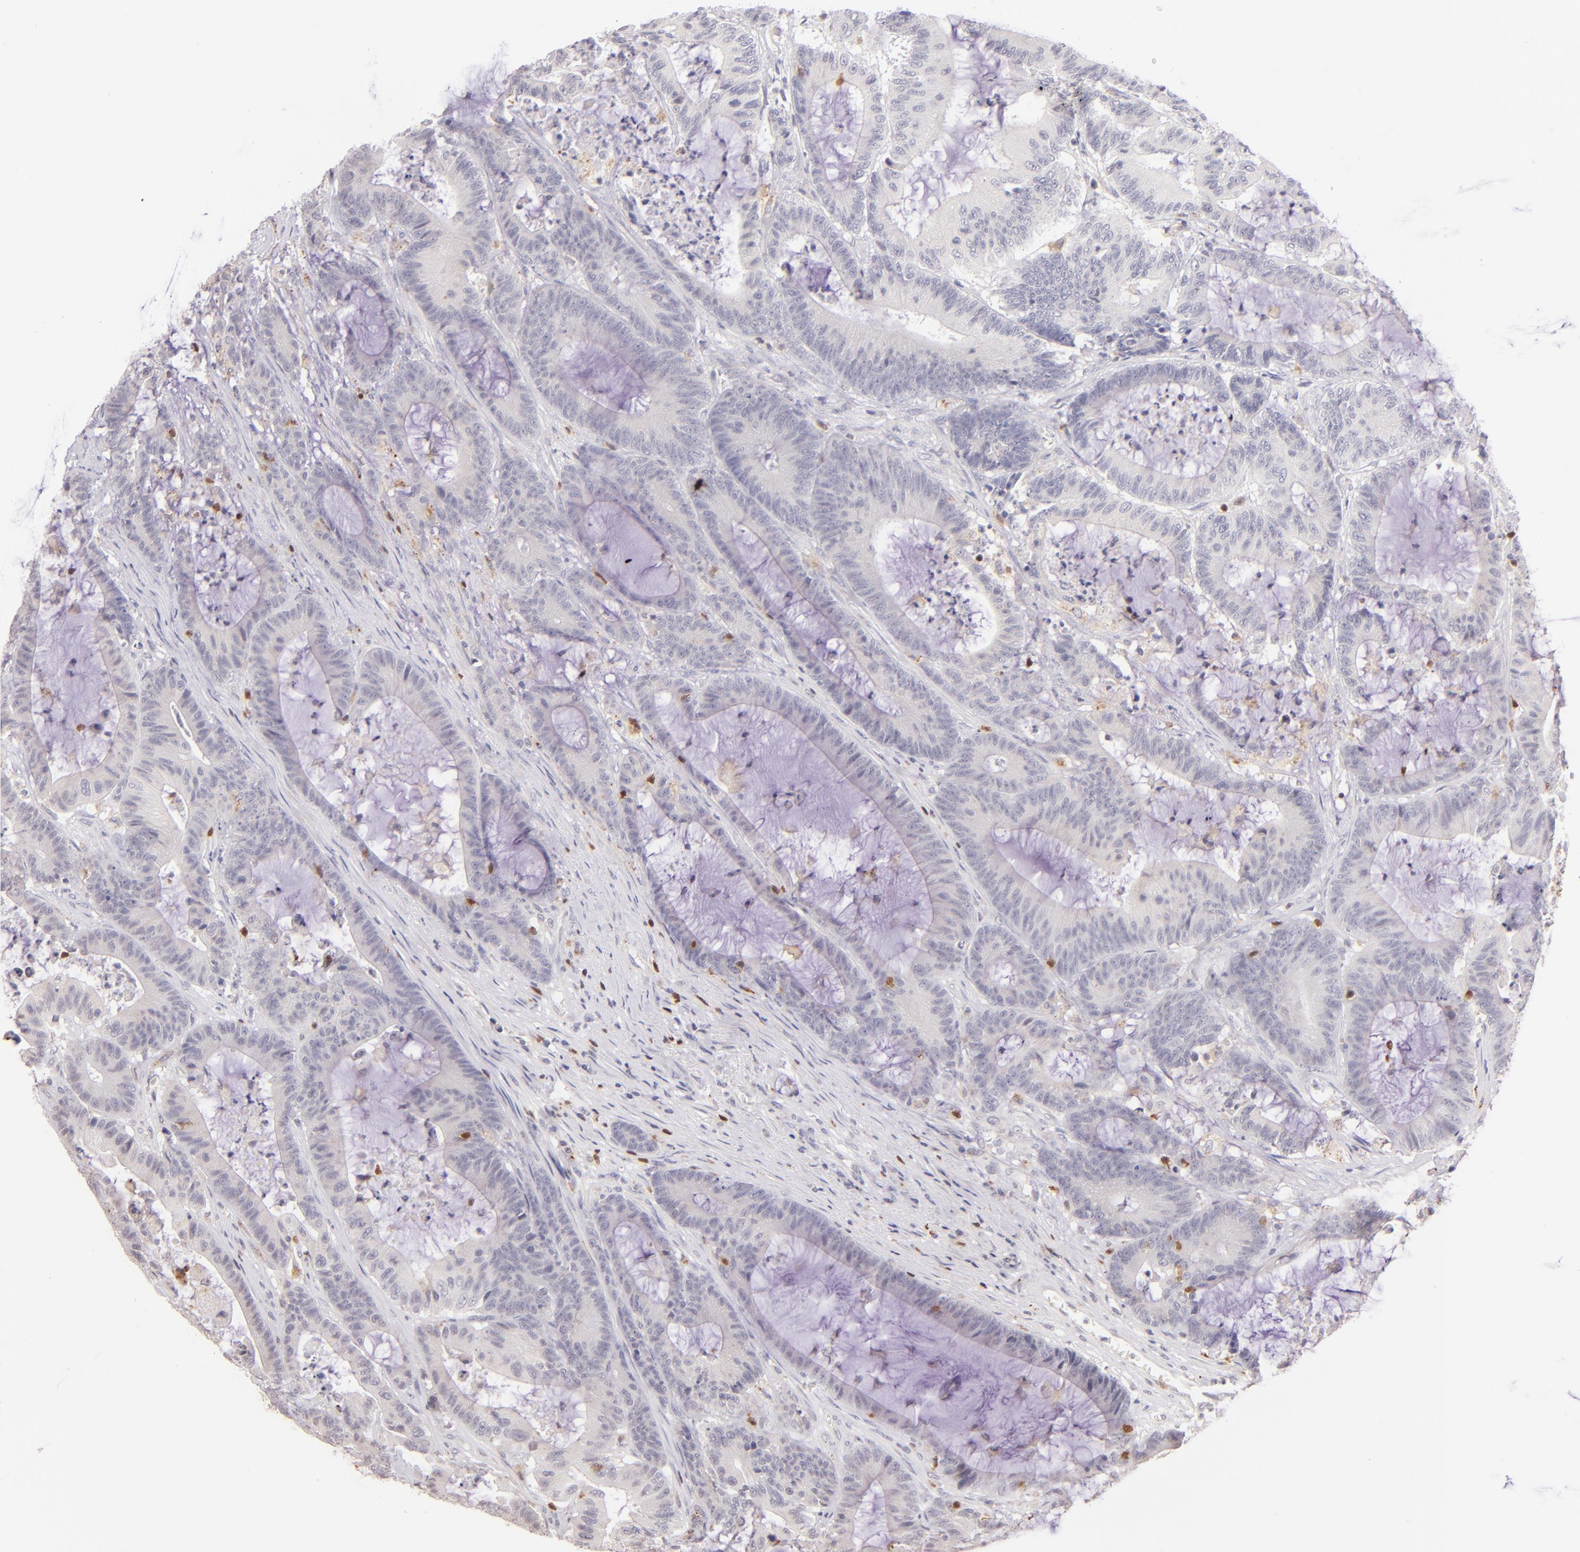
{"staining": {"intensity": "negative", "quantity": "none", "location": "none"}, "tissue": "colorectal cancer", "cell_type": "Tumor cells", "image_type": "cancer", "snomed": [{"axis": "morphology", "description": "Adenocarcinoma, NOS"}, {"axis": "topography", "description": "Colon"}], "caption": "Tumor cells show no significant expression in colorectal adenocarcinoma.", "gene": "ZAP70", "patient": {"sex": "female", "age": 84}}